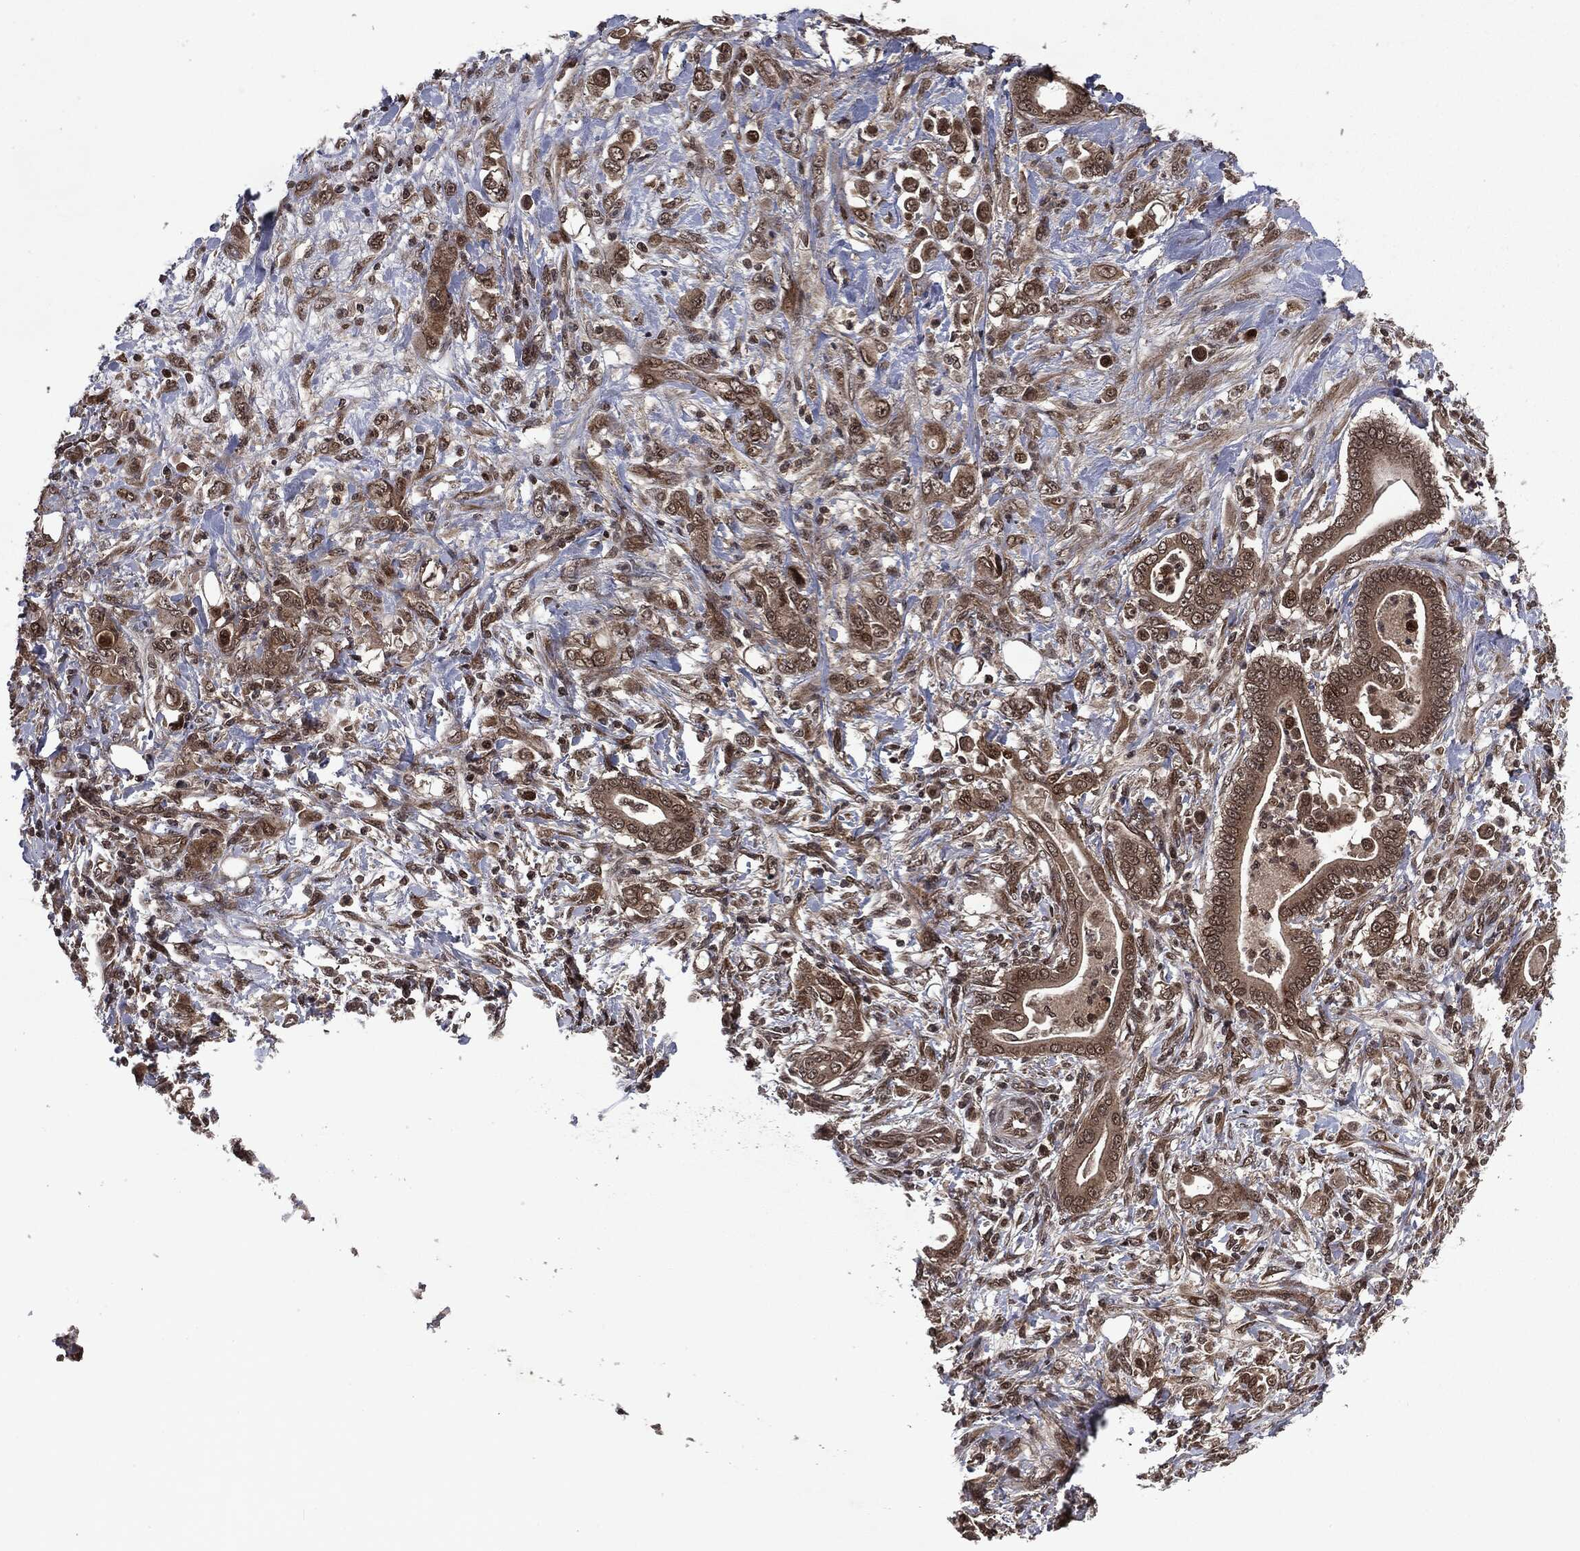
{"staining": {"intensity": "strong", "quantity": ">75%", "location": "cytoplasmic/membranous,nuclear"}, "tissue": "stomach cancer", "cell_type": "Tumor cells", "image_type": "cancer", "snomed": [{"axis": "morphology", "description": "Adenocarcinoma, NOS"}, {"axis": "topography", "description": "Stomach"}], "caption": "Immunohistochemistry (IHC) image of stomach cancer stained for a protein (brown), which reveals high levels of strong cytoplasmic/membranous and nuclear expression in approximately >75% of tumor cells.", "gene": "STAU2", "patient": {"sex": "female", "age": 79}}